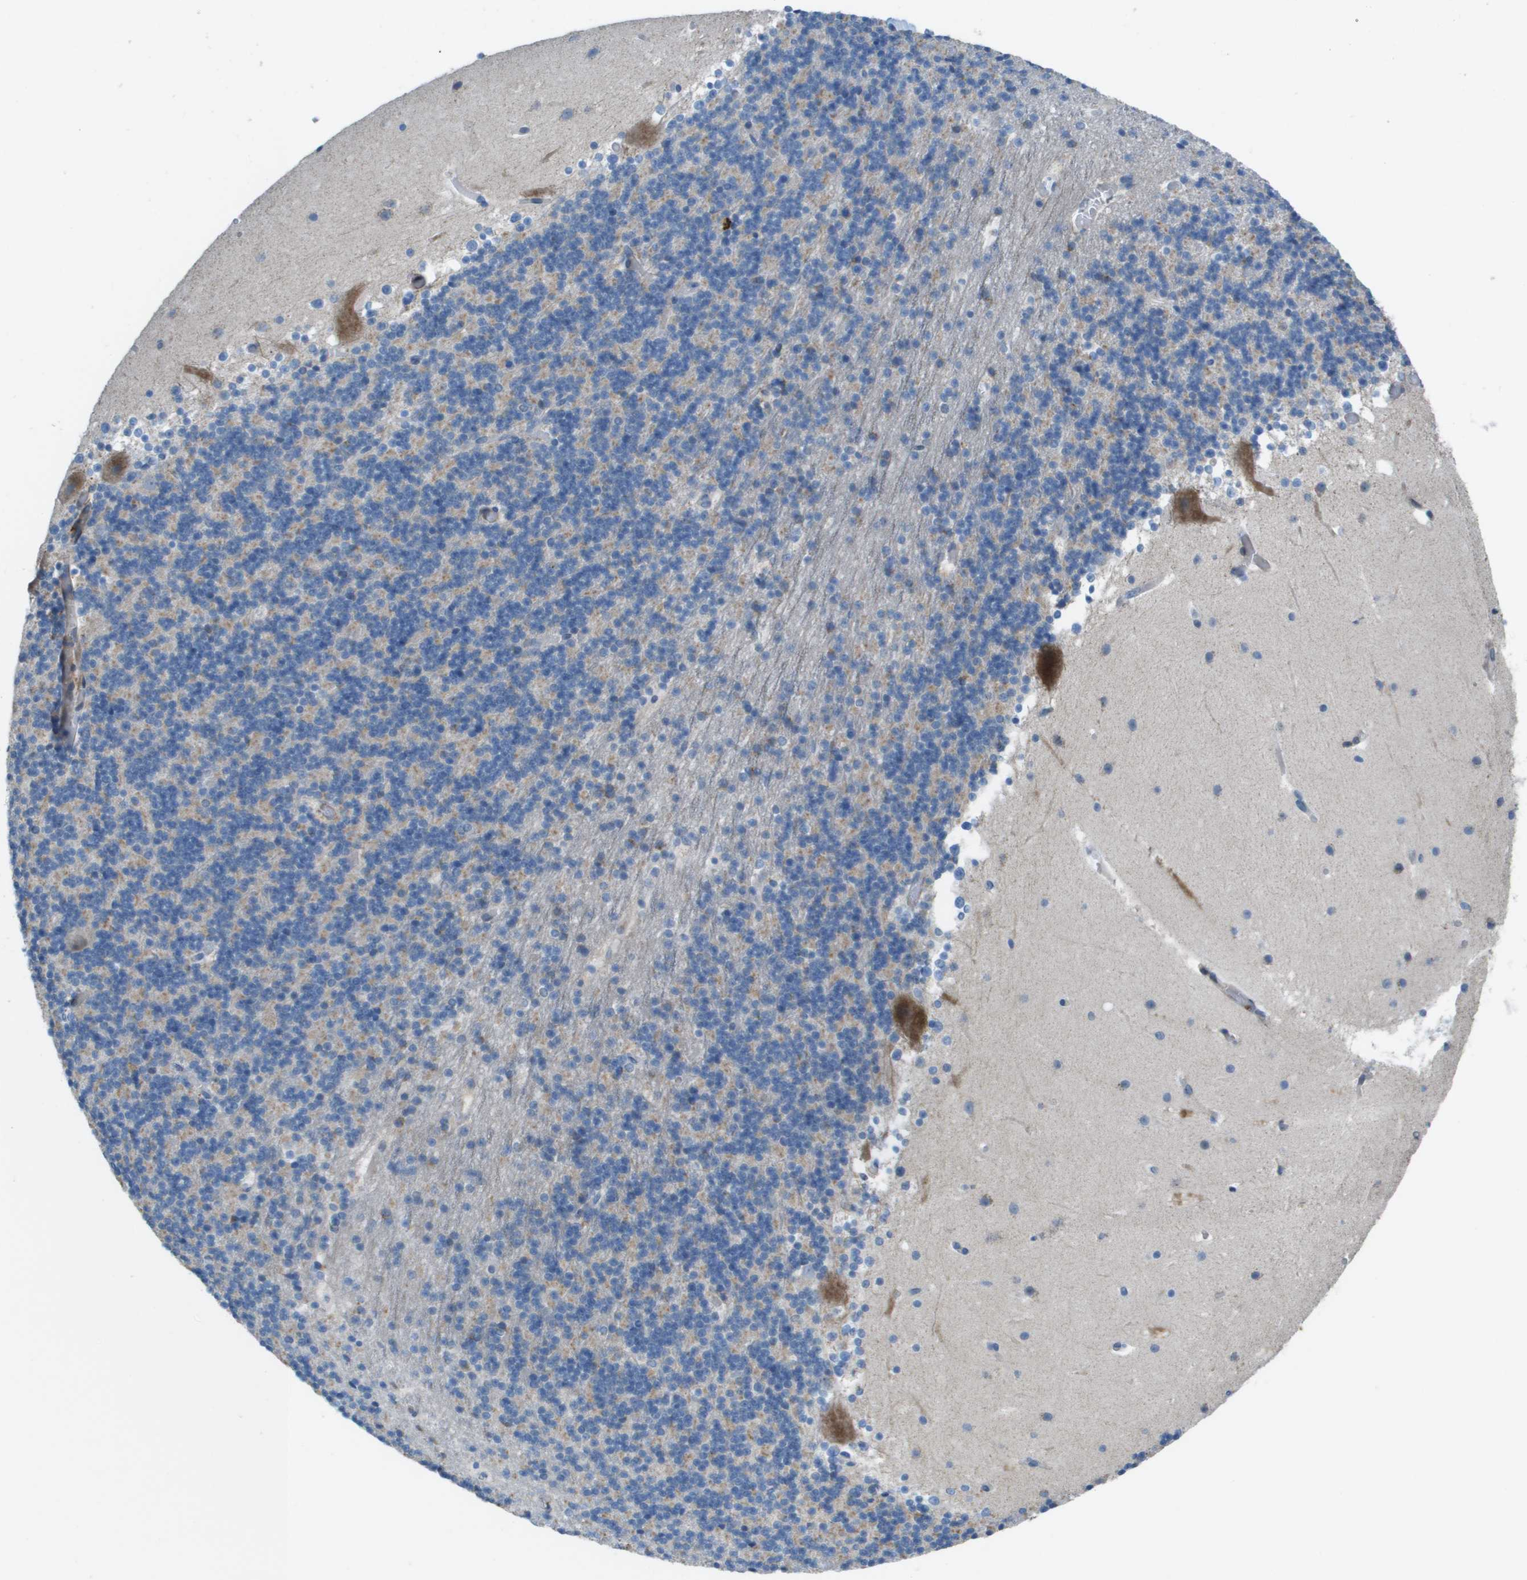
{"staining": {"intensity": "moderate", "quantity": "25%-75%", "location": "cytoplasmic/membranous"}, "tissue": "cerebellum", "cell_type": "Cells in granular layer", "image_type": "normal", "snomed": [{"axis": "morphology", "description": "Normal tissue, NOS"}, {"axis": "topography", "description": "Cerebellum"}], "caption": "This micrograph shows immunohistochemistry staining of unremarkable human cerebellum, with medium moderate cytoplasmic/membranous staining in approximately 25%-75% of cells in granular layer.", "gene": "GALNT6", "patient": {"sex": "male", "age": 45}}